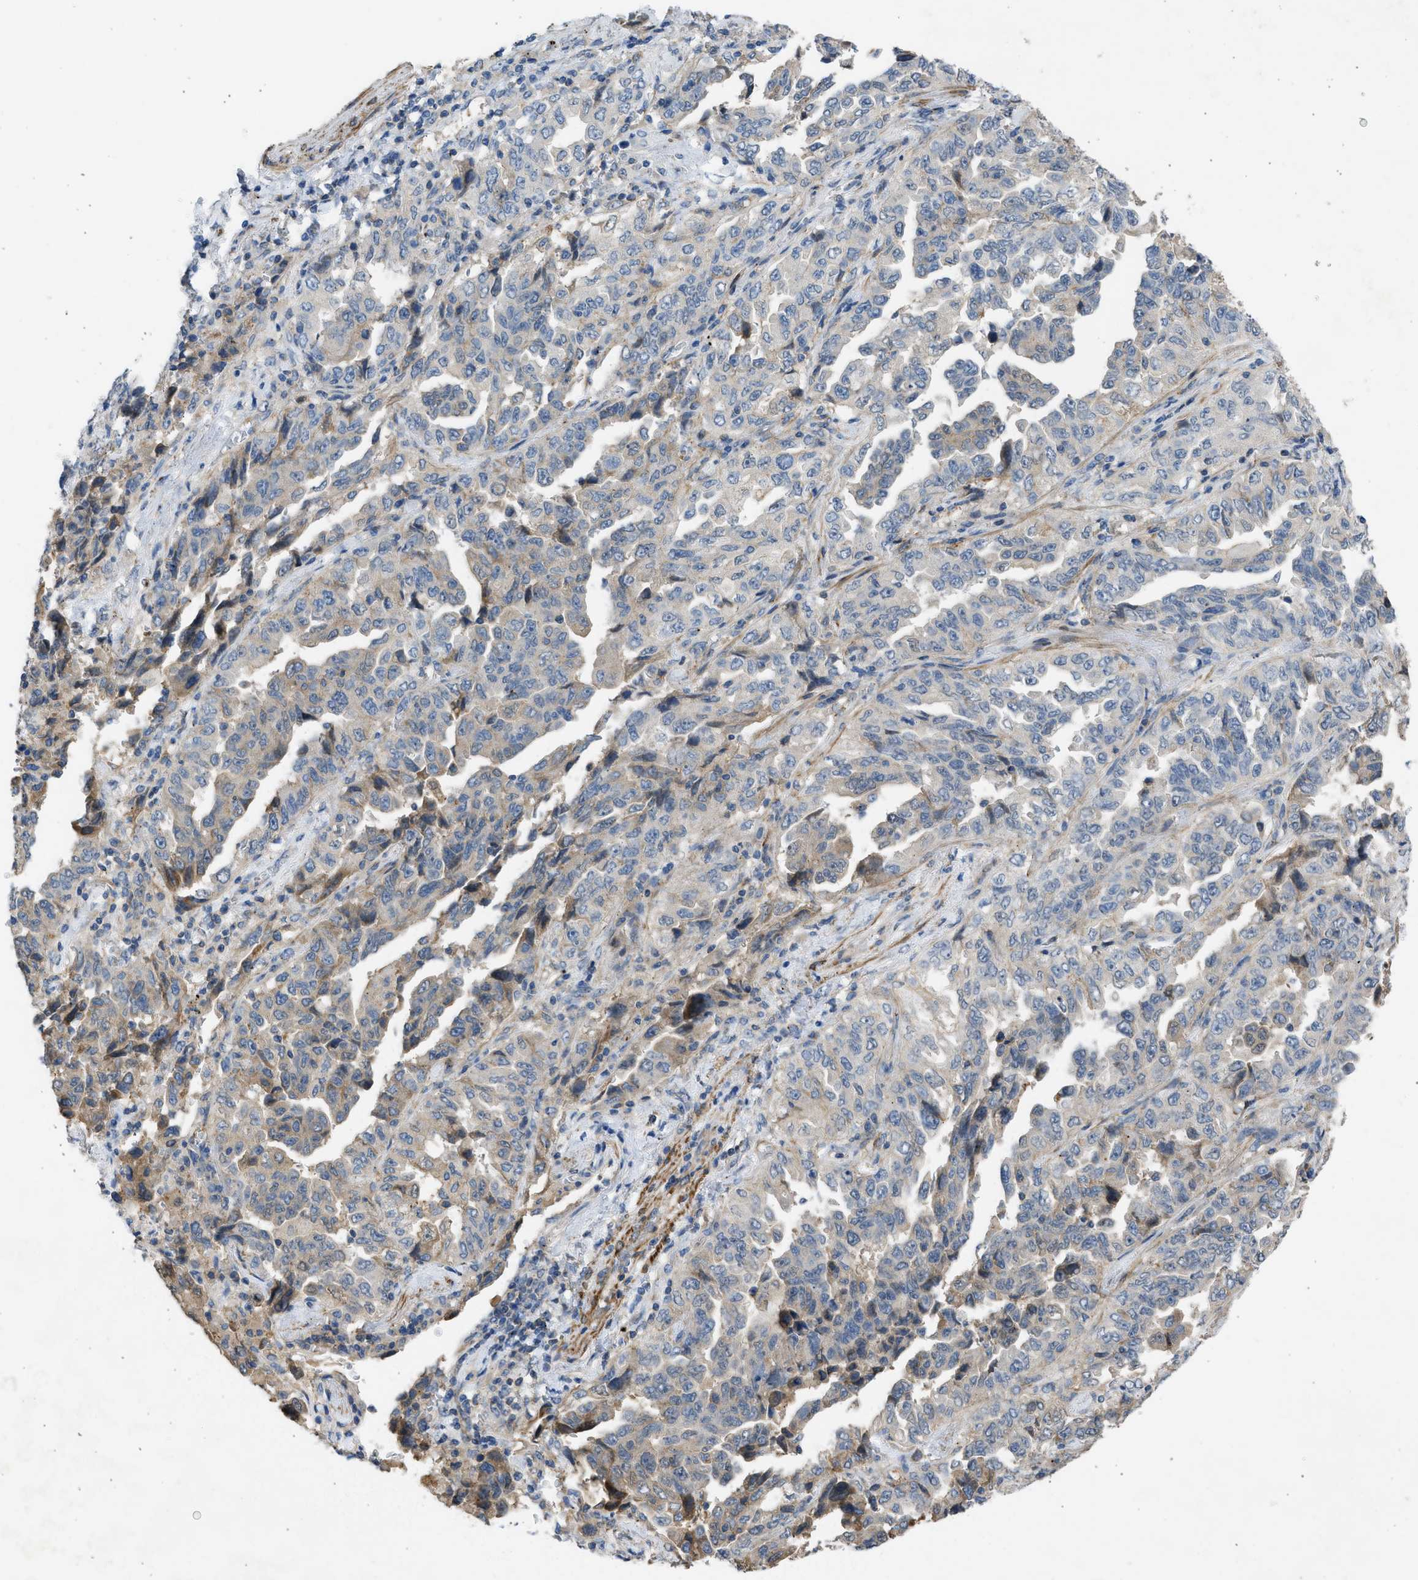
{"staining": {"intensity": "weak", "quantity": "<25%", "location": "cytoplasmic/membranous"}, "tissue": "lung cancer", "cell_type": "Tumor cells", "image_type": "cancer", "snomed": [{"axis": "morphology", "description": "Adenocarcinoma, NOS"}, {"axis": "topography", "description": "Lung"}], "caption": "The photomicrograph reveals no significant positivity in tumor cells of lung adenocarcinoma.", "gene": "PCNX3", "patient": {"sex": "female", "age": 51}}